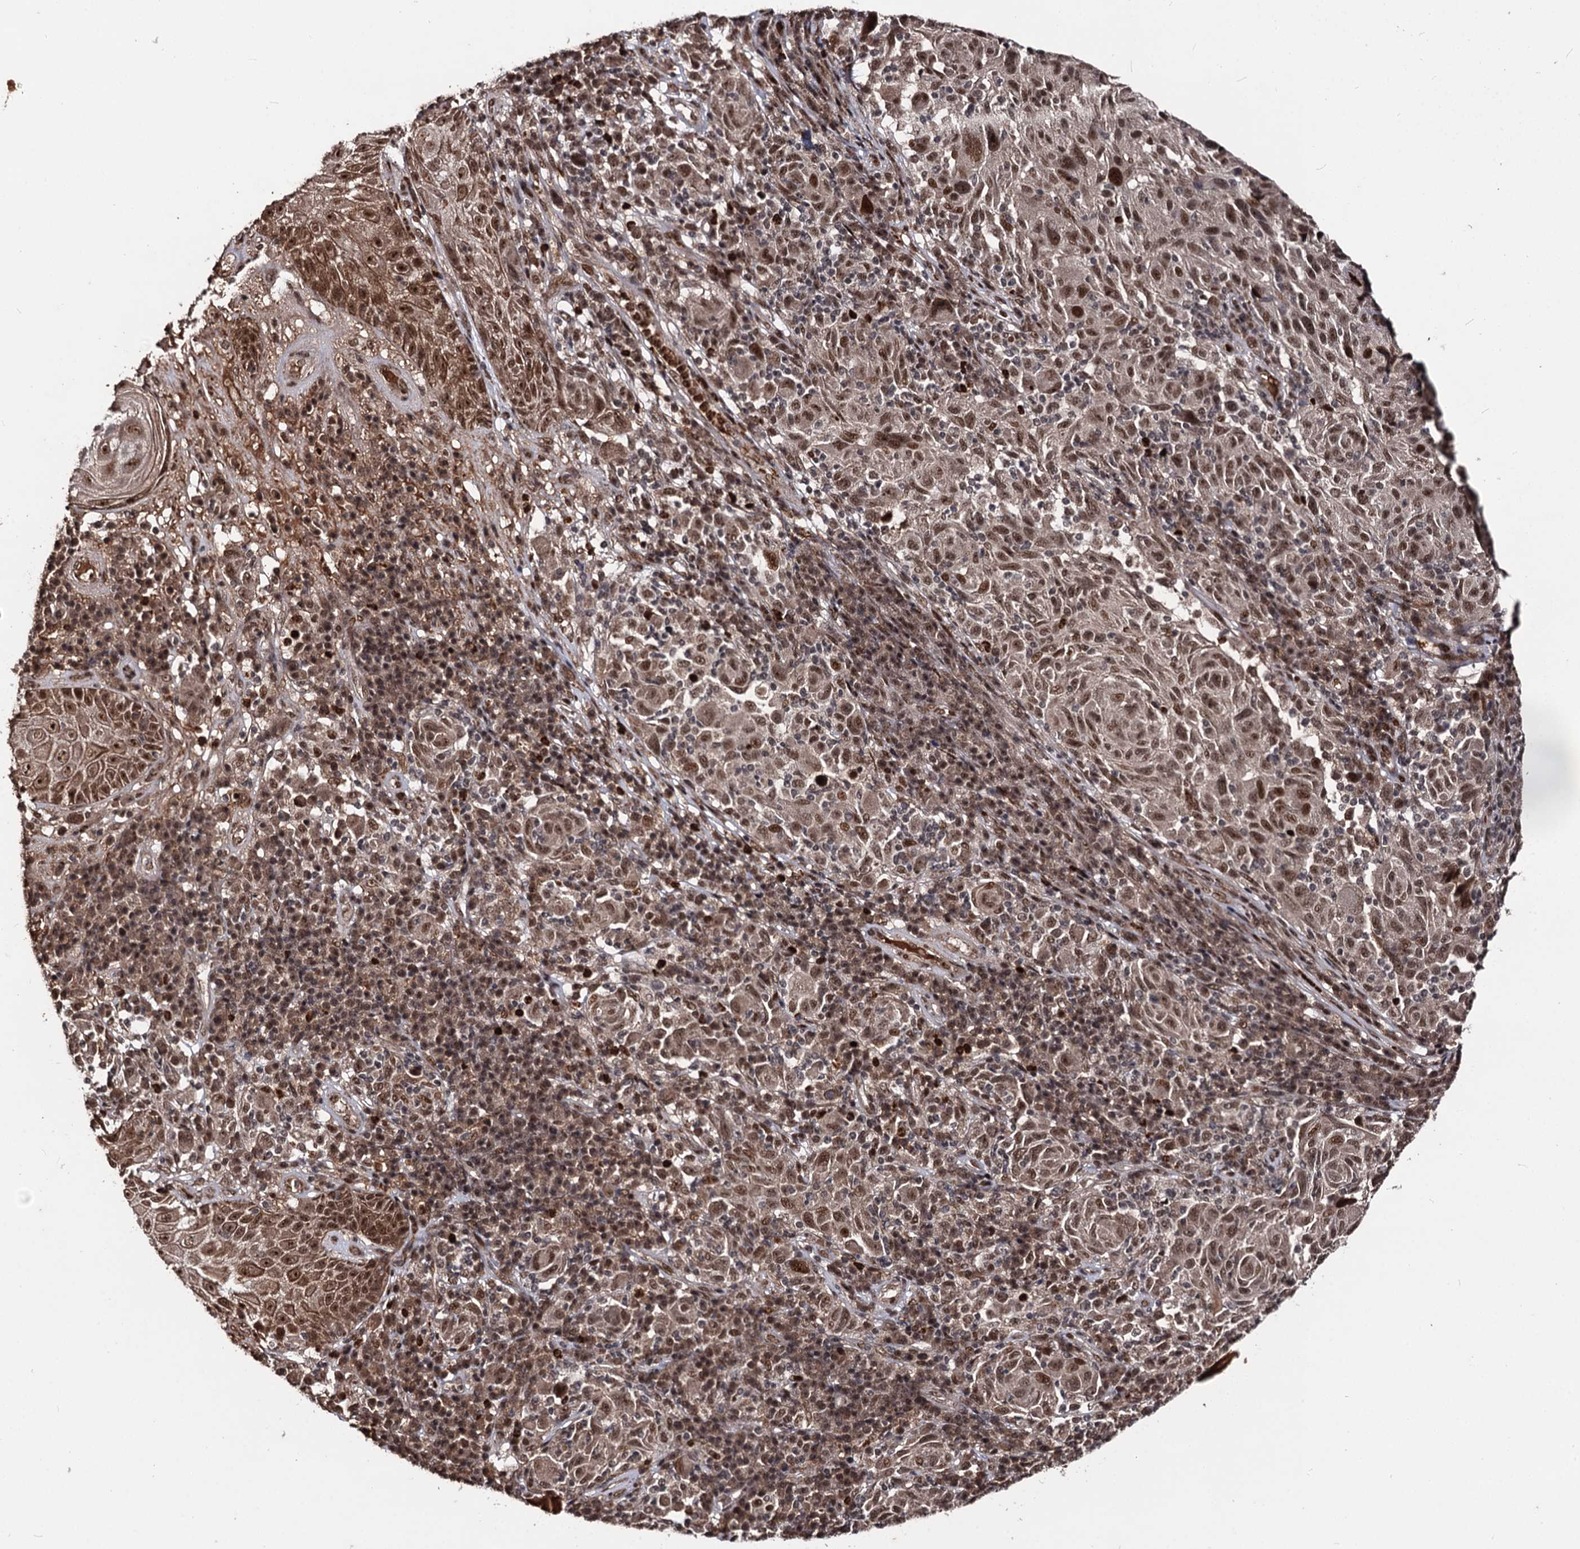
{"staining": {"intensity": "moderate", "quantity": ">75%", "location": "cytoplasmic/membranous,nuclear"}, "tissue": "melanoma", "cell_type": "Tumor cells", "image_type": "cancer", "snomed": [{"axis": "morphology", "description": "Malignant melanoma, NOS"}, {"axis": "topography", "description": "Skin"}], "caption": "There is medium levels of moderate cytoplasmic/membranous and nuclear staining in tumor cells of melanoma, as demonstrated by immunohistochemical staining (brown color).", "gene": "SFSWAP", "patient": {"sex": "male", "age": 53}}